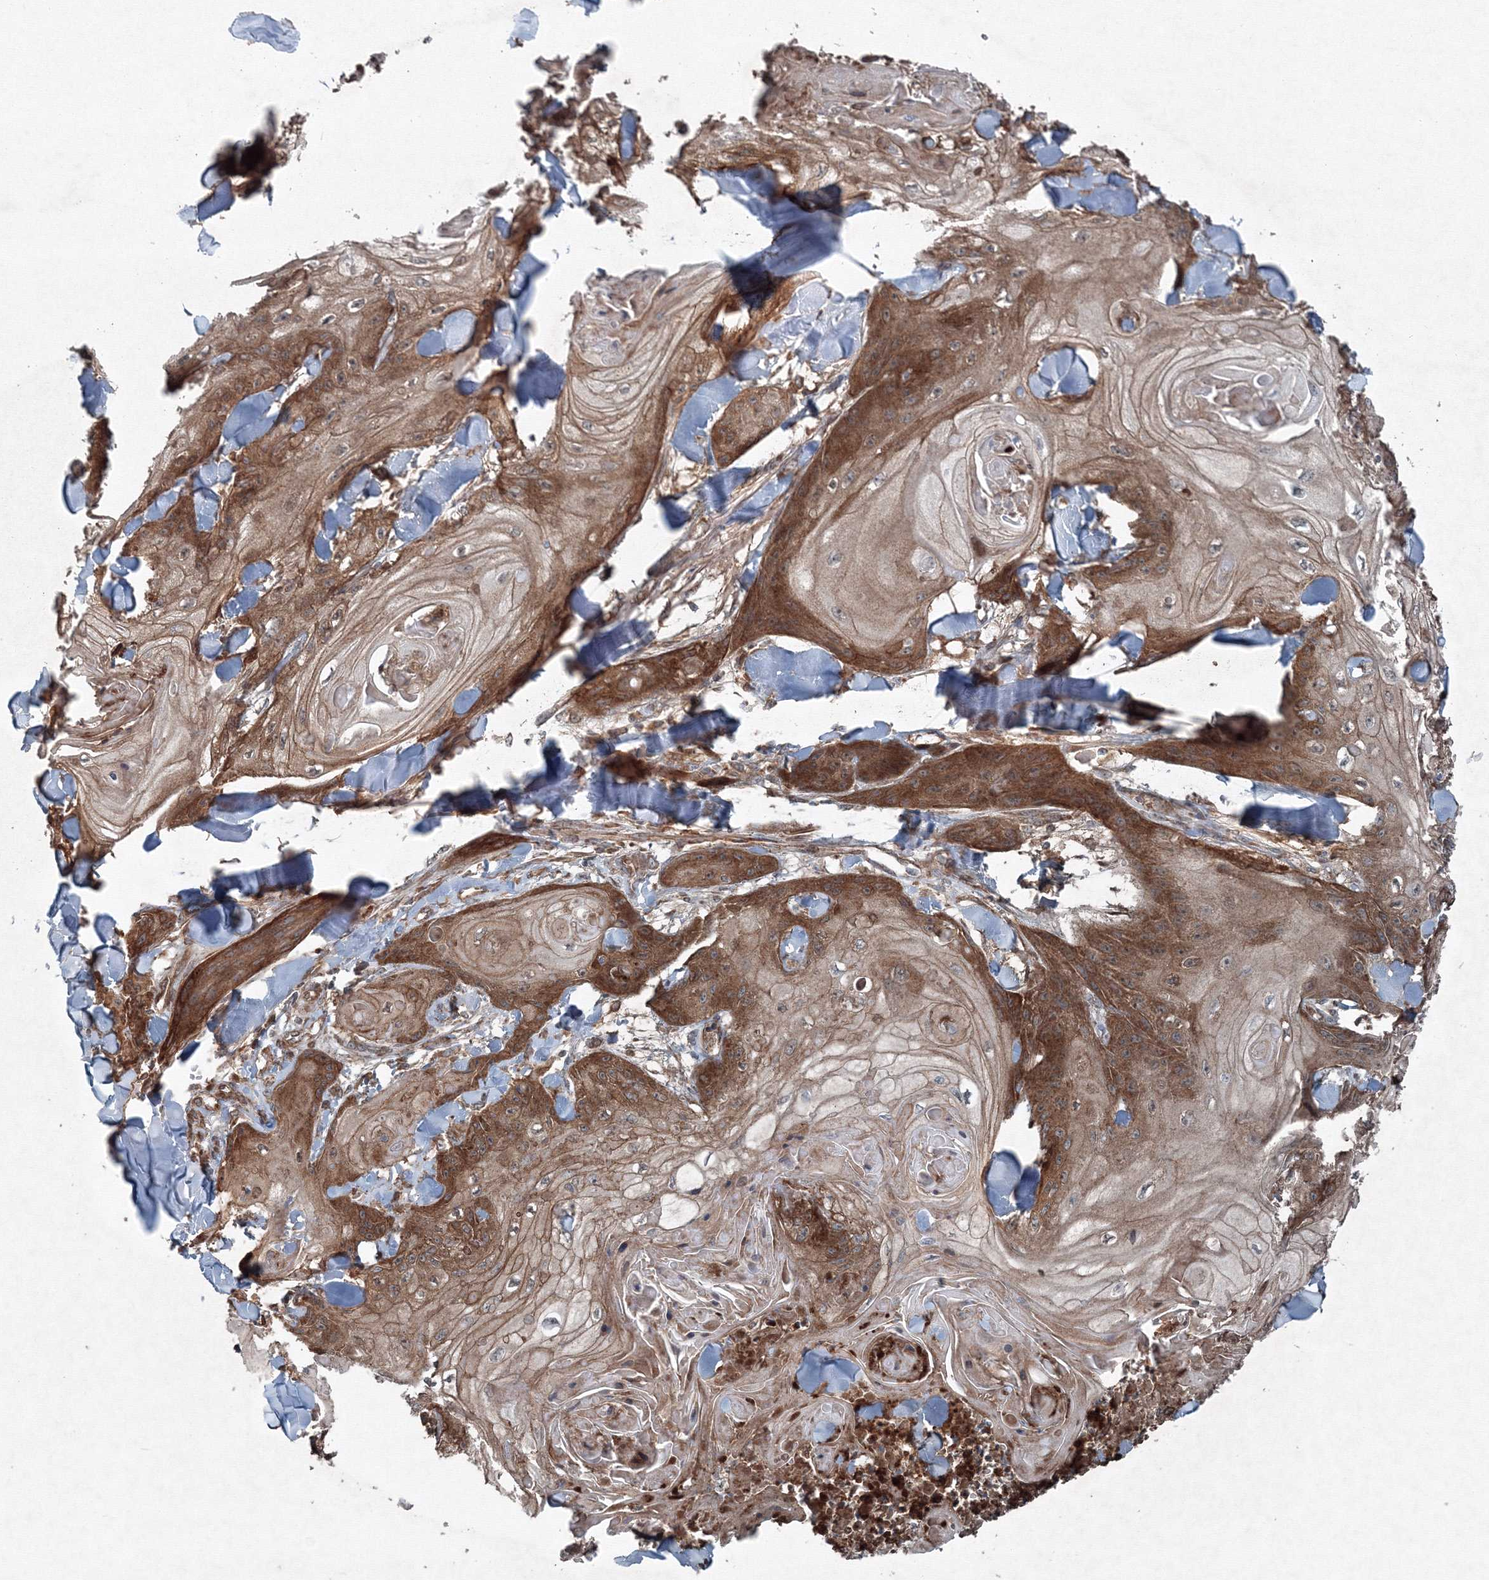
{"staining": {"intensity": "strong", "quantity": "25%-75%", "location": "cytoplasmic/membranous"}, "tissue": "skin cancer", "cell_type": "Tumor cells", "image_type": "cancer", "snomed": [{"axis": "morphology", "description": "Squamous cell carcinoma, NOS"}, {"axis": "topography", "description": "Skin"}], "caption": "Skin cancer was stained to show a protein in brown. There is high levels of strong cytoplasmic/membranous staining in approximately 25%-75% of tumor cells. (DAB (3,3'-diaminobenzidine) = brown stain, brightfield microscopy at high magnification).", "gene": "COPS7B", "patient": {"sex": "male", "age": 74}}